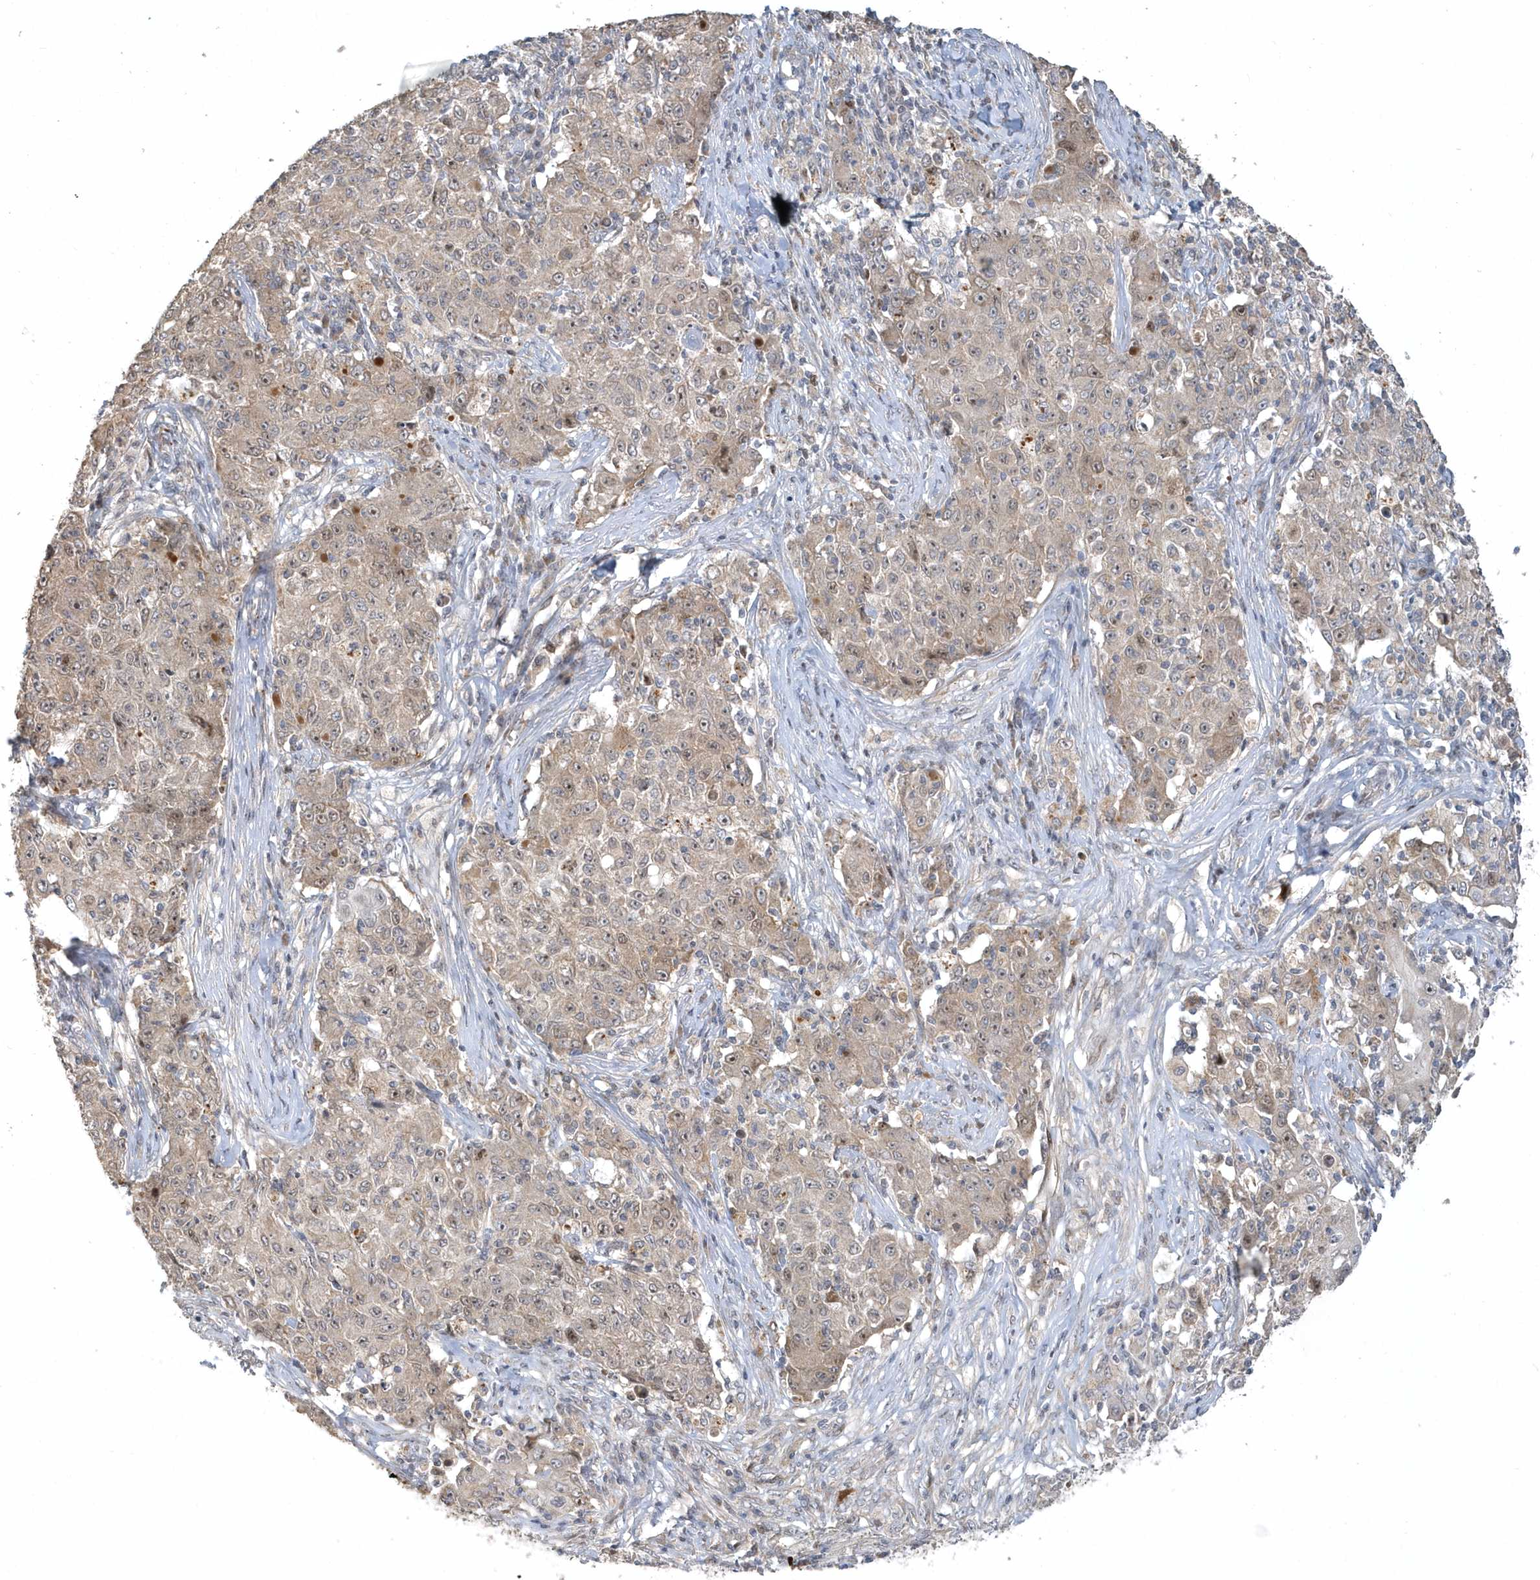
{"staining": {"intensity": "weak", "quantity": ">75%", "location": "cytoplasmic/membranous,nuclear"}, "tissue": "ovarian cancer", "cell_type": "Tumor cells", "image_type": "cancer", "snomed": [{"axis": "morphology", "description": "Carcinoma, endometroid"}, {"axis": "topography", "description": "Ovary"}], "caption": "Human endometroid carcinoma (ovarian) stained with a brown dye reveals weak cytoplasmic/membranous and nuclear positive staining in about >75% of tumor cells.", "gene": "TRAIP", "patient": {"sex": "female", "age": 42}}